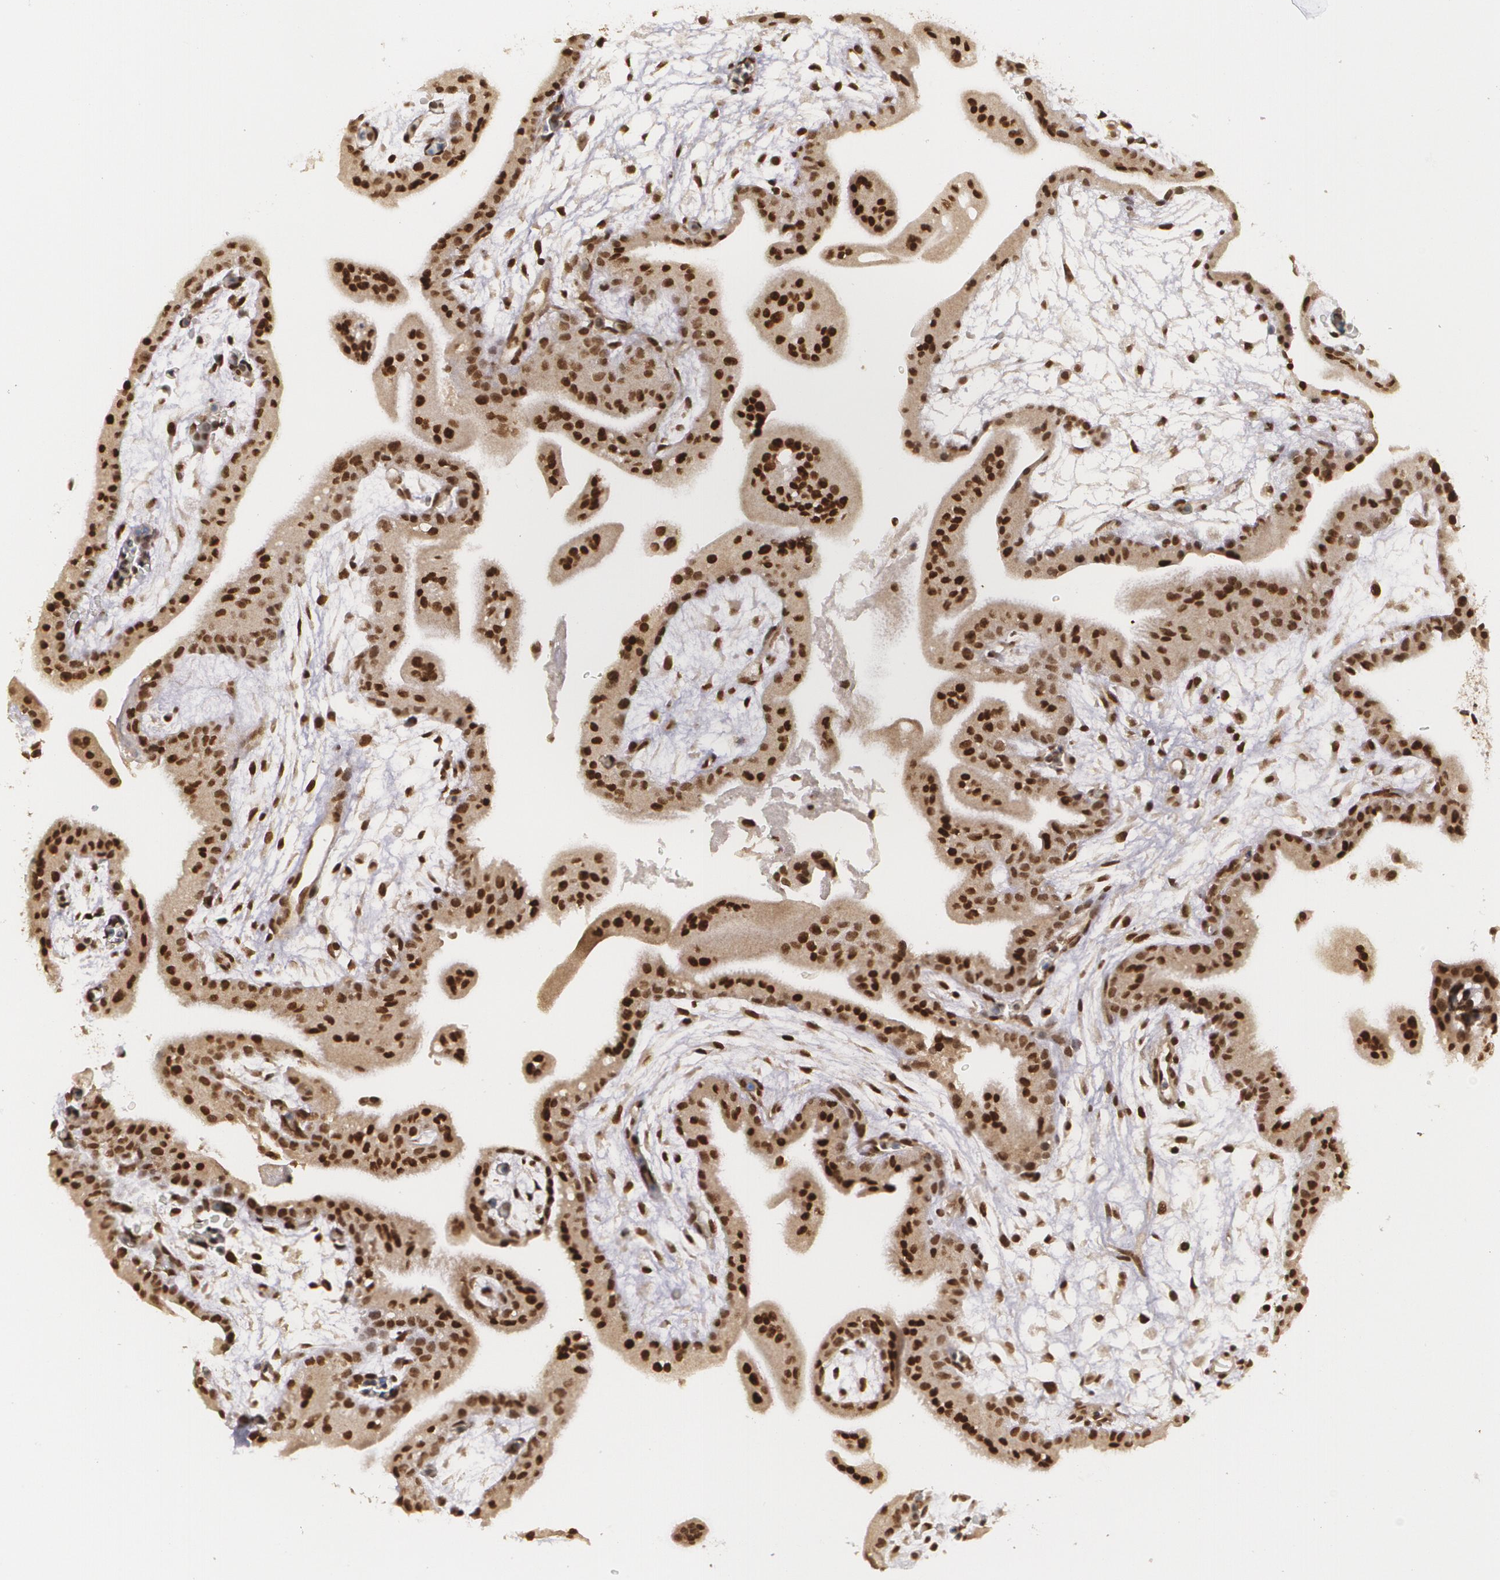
{"staining": {"intensity": "strong", "quantity": ">75%", "location": "nuclear"}, "tissue": "placenta", "cell_type": "Decidual cells", "image_type": "normal", "snomed": [{"axis": "morphology", "description": "Normal tissue, NOS"}, {"axis": "topography", "description": "Placenta"}], "caption": "Placenta stained with IHC displays strong nuclear positivity in approximately >75% of decidual cells. Using DAB (brown) and hematoxylin (blue) stains, captured at high magnification using brightfield microscopy.", "gene": "RXRB", "patient": {"sex": "female", "age": 35}}